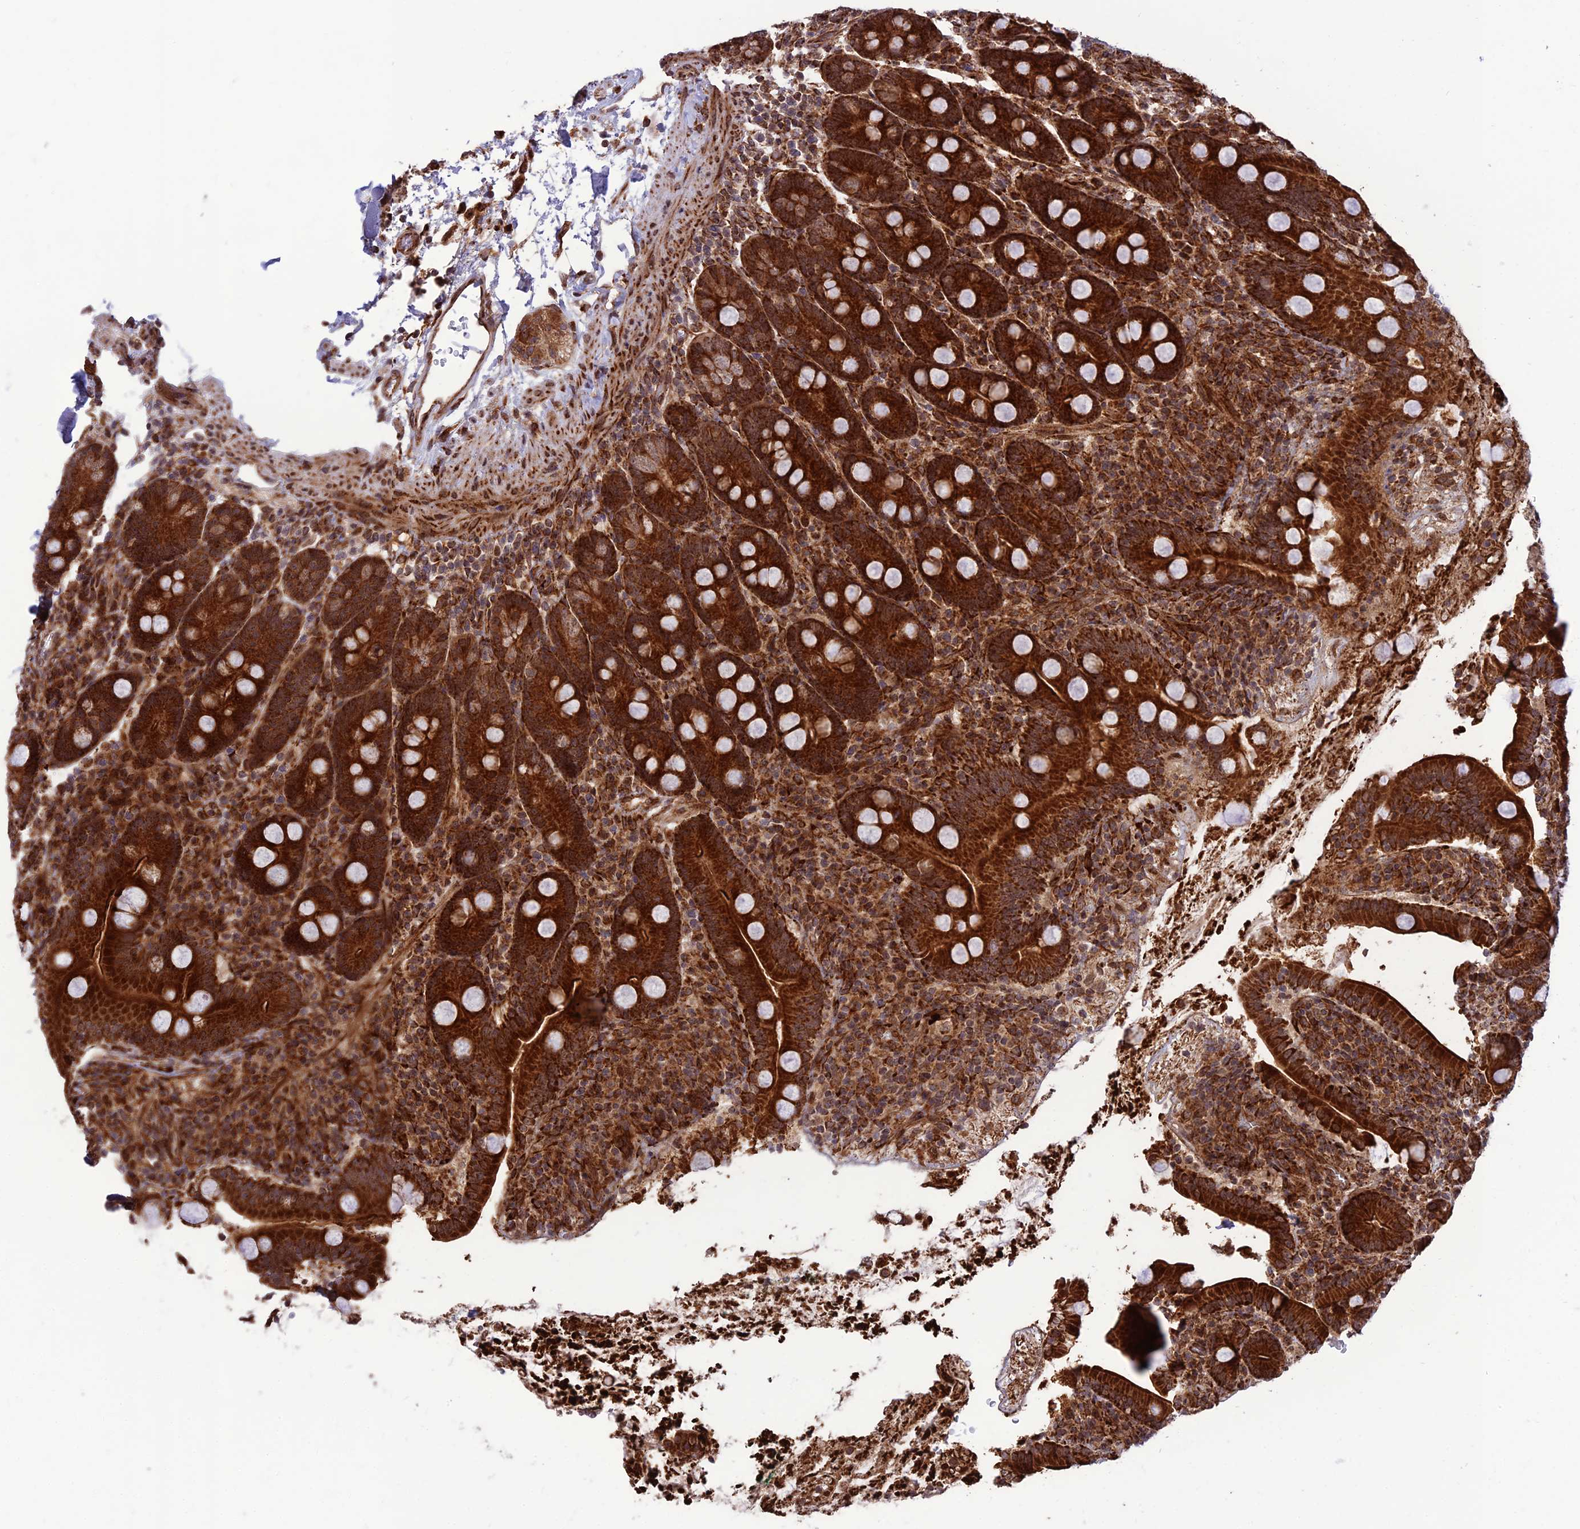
{"staining": {"intensity": "strong", "quantity": ">75%", "location": "cytoplasmic/membranous"}, "tissue": "duodenum", "cell_type": "Glandular cells", "image_type": "normal", "snomed": [{"axis": "morphology", "description": "Normal tissue, NOS"}, {"axis": "topography", "description": "Duodenum"}], "caption": "About >75% of glandular cells in benign duodenum exhibit strong cytoplasmic/membranous protein positivity as visualized by brown immunohistochemical staining.", "gene": "CRTAP", "patient": {"sex": "male", "age": 35}}